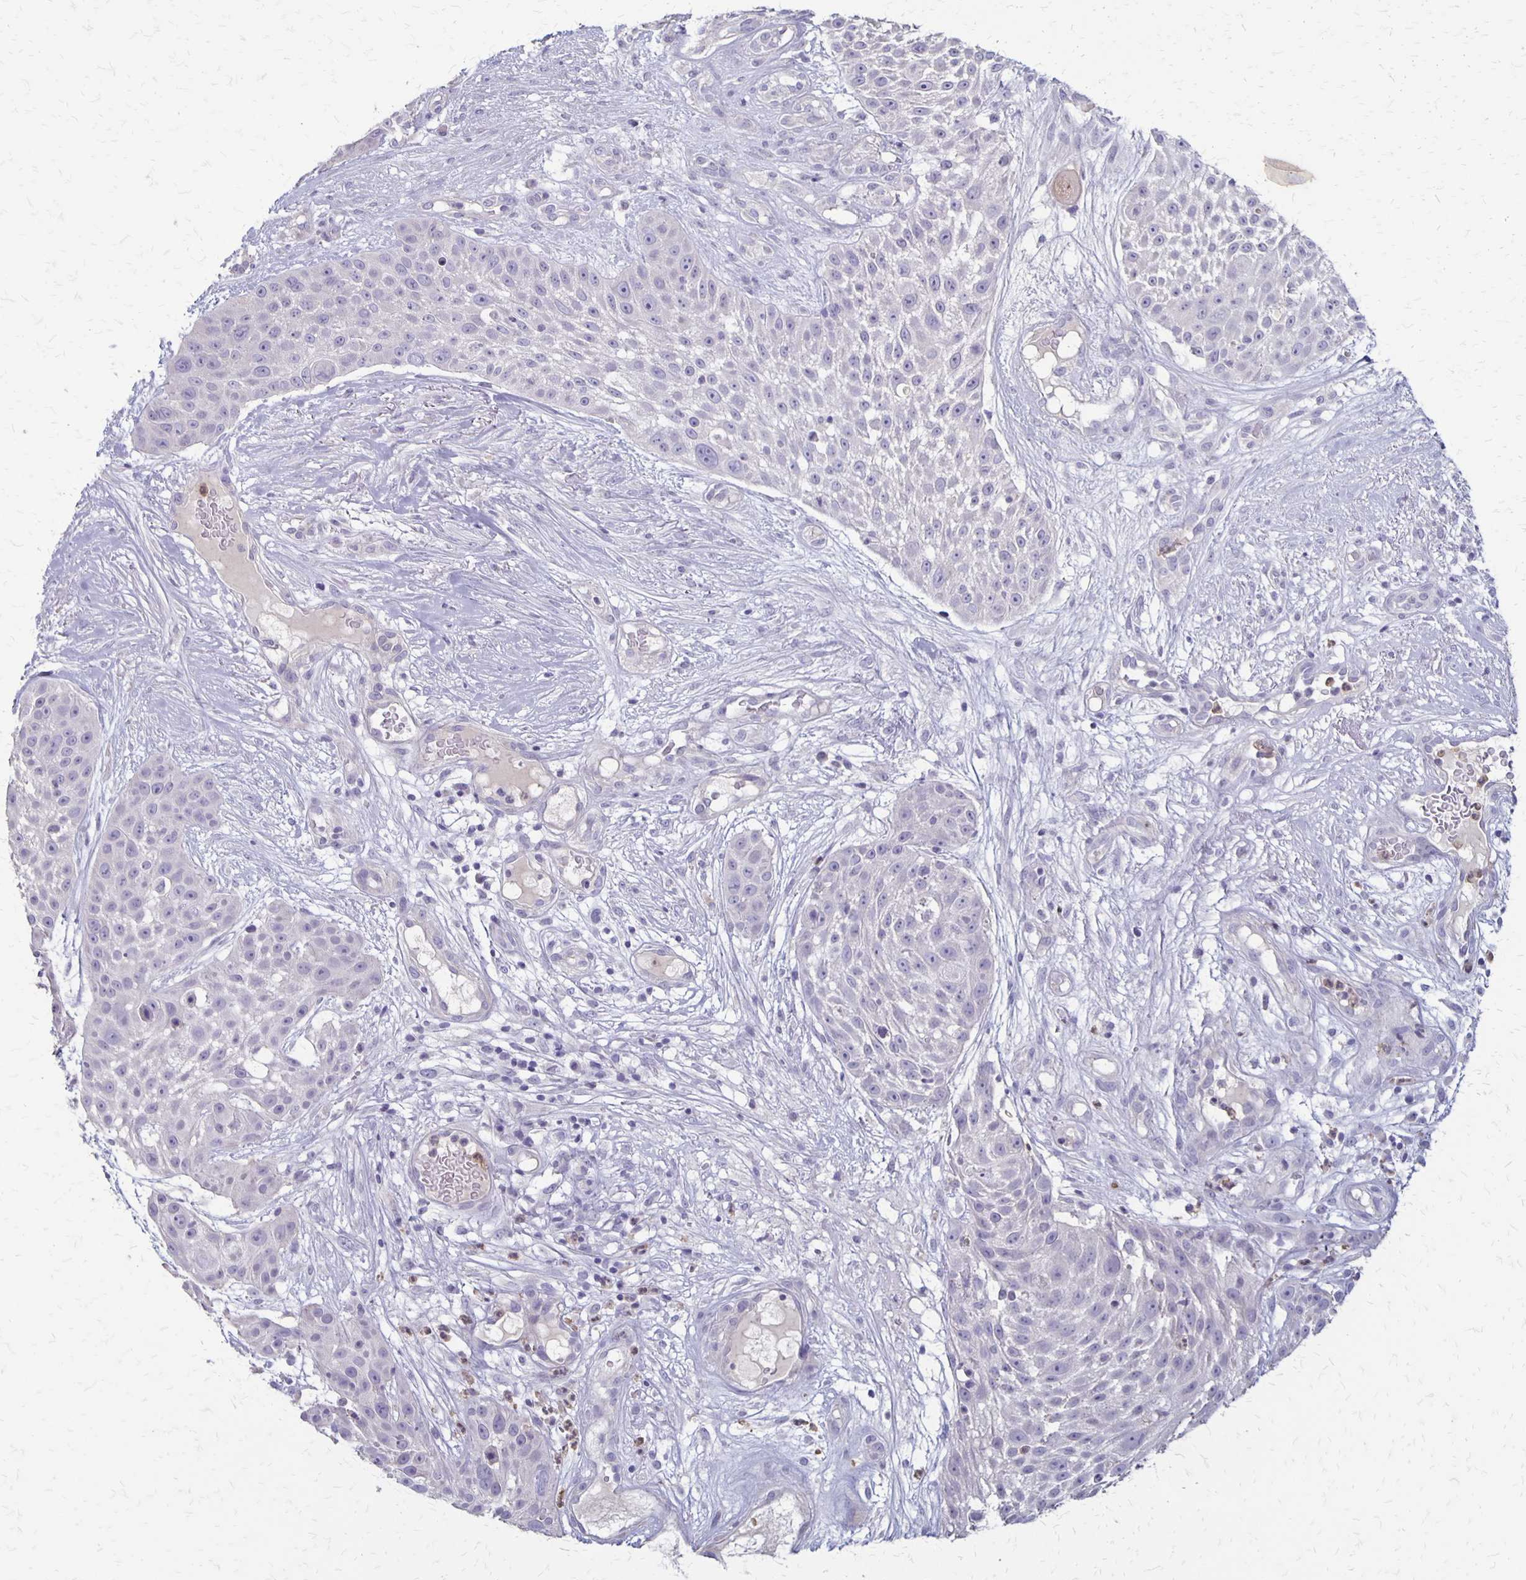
{"staining": {"intensity": "negative", "quantity": "none", "location": "none"}, "tissue": "skin cancer", "cell_type": "Tumor cells", "image_type": "cancer", "snomed": [{"axis": "morphology", "description": "Squamous cell carcinoma, NOS"}, {"axis": "topography", "description": "Skin"}], "caption": "Skin cancer (squamous cell carcinoma) was stained to show a protein in brown. There is no significant positivity in tumor cells.", "gene": "SEPTIN5", "patient": {"sex": "female", "age": 86}}